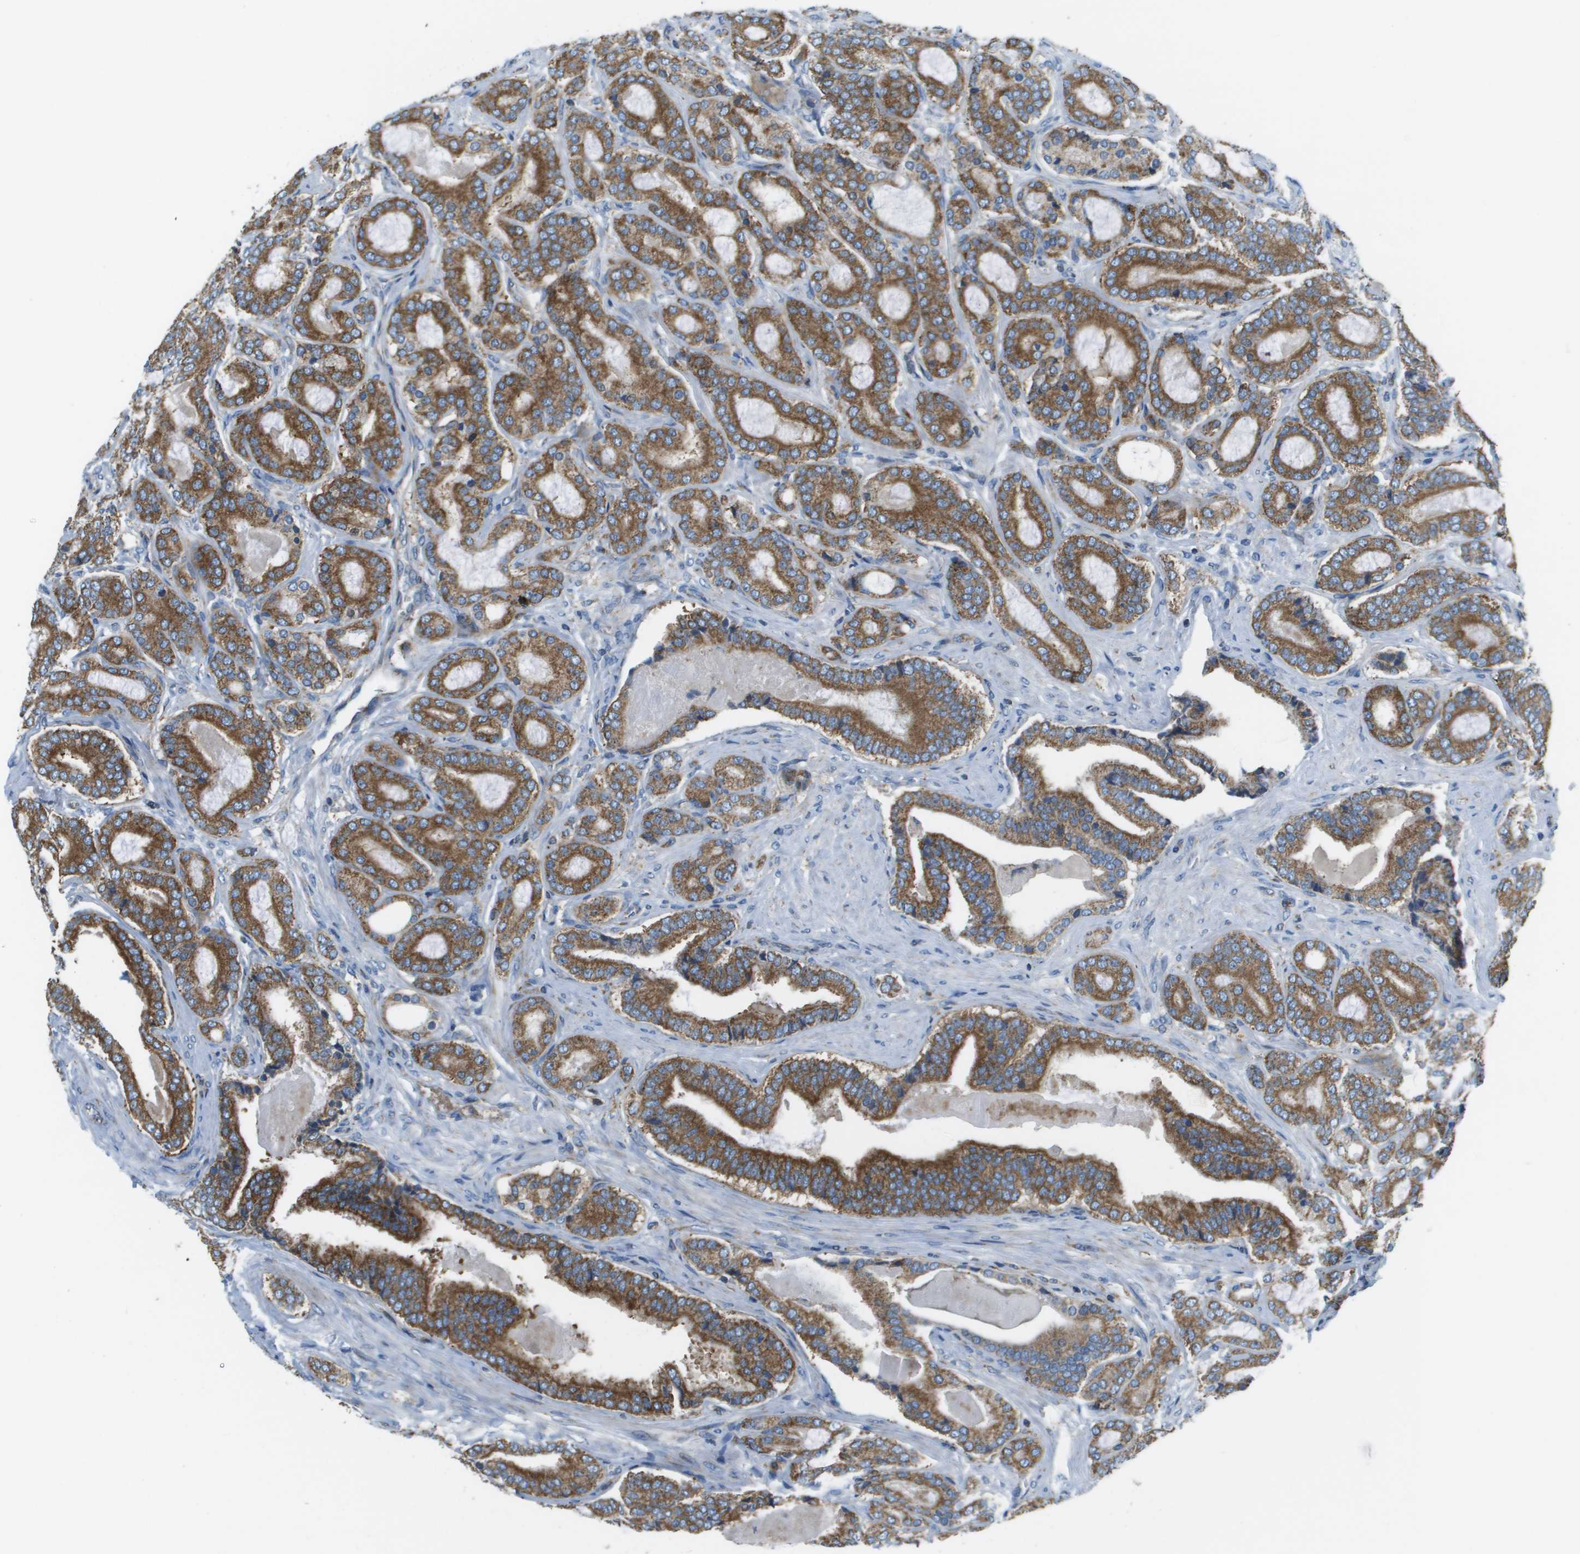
{"staining": {"intensity": "strong", "quantity": ">75%", "location": "cytoplasmic/membranous"}, "tissue": "prostate cancer", "cell_type": "Tumor cells", "image_type": "cancer", "snomed": [{"axis": "morphology", "description": "Adenocarcinoma, High grade"}, {"axis": "topography", "description": "Prostate"}], "caption": "Immunohistochemistry of human prostate adenocarcinoma (high-grade) exhibits high levels of strong cytoplasmic/membranous expression in approximately >75% of tumor cells. The protein of interest is stained brown, and the nuclei are stained in blue (DAB IHC with brightfield microscopy, high magnification).", "gene": "TAOK3", "patient": {"sex": "male", "age": 60}}